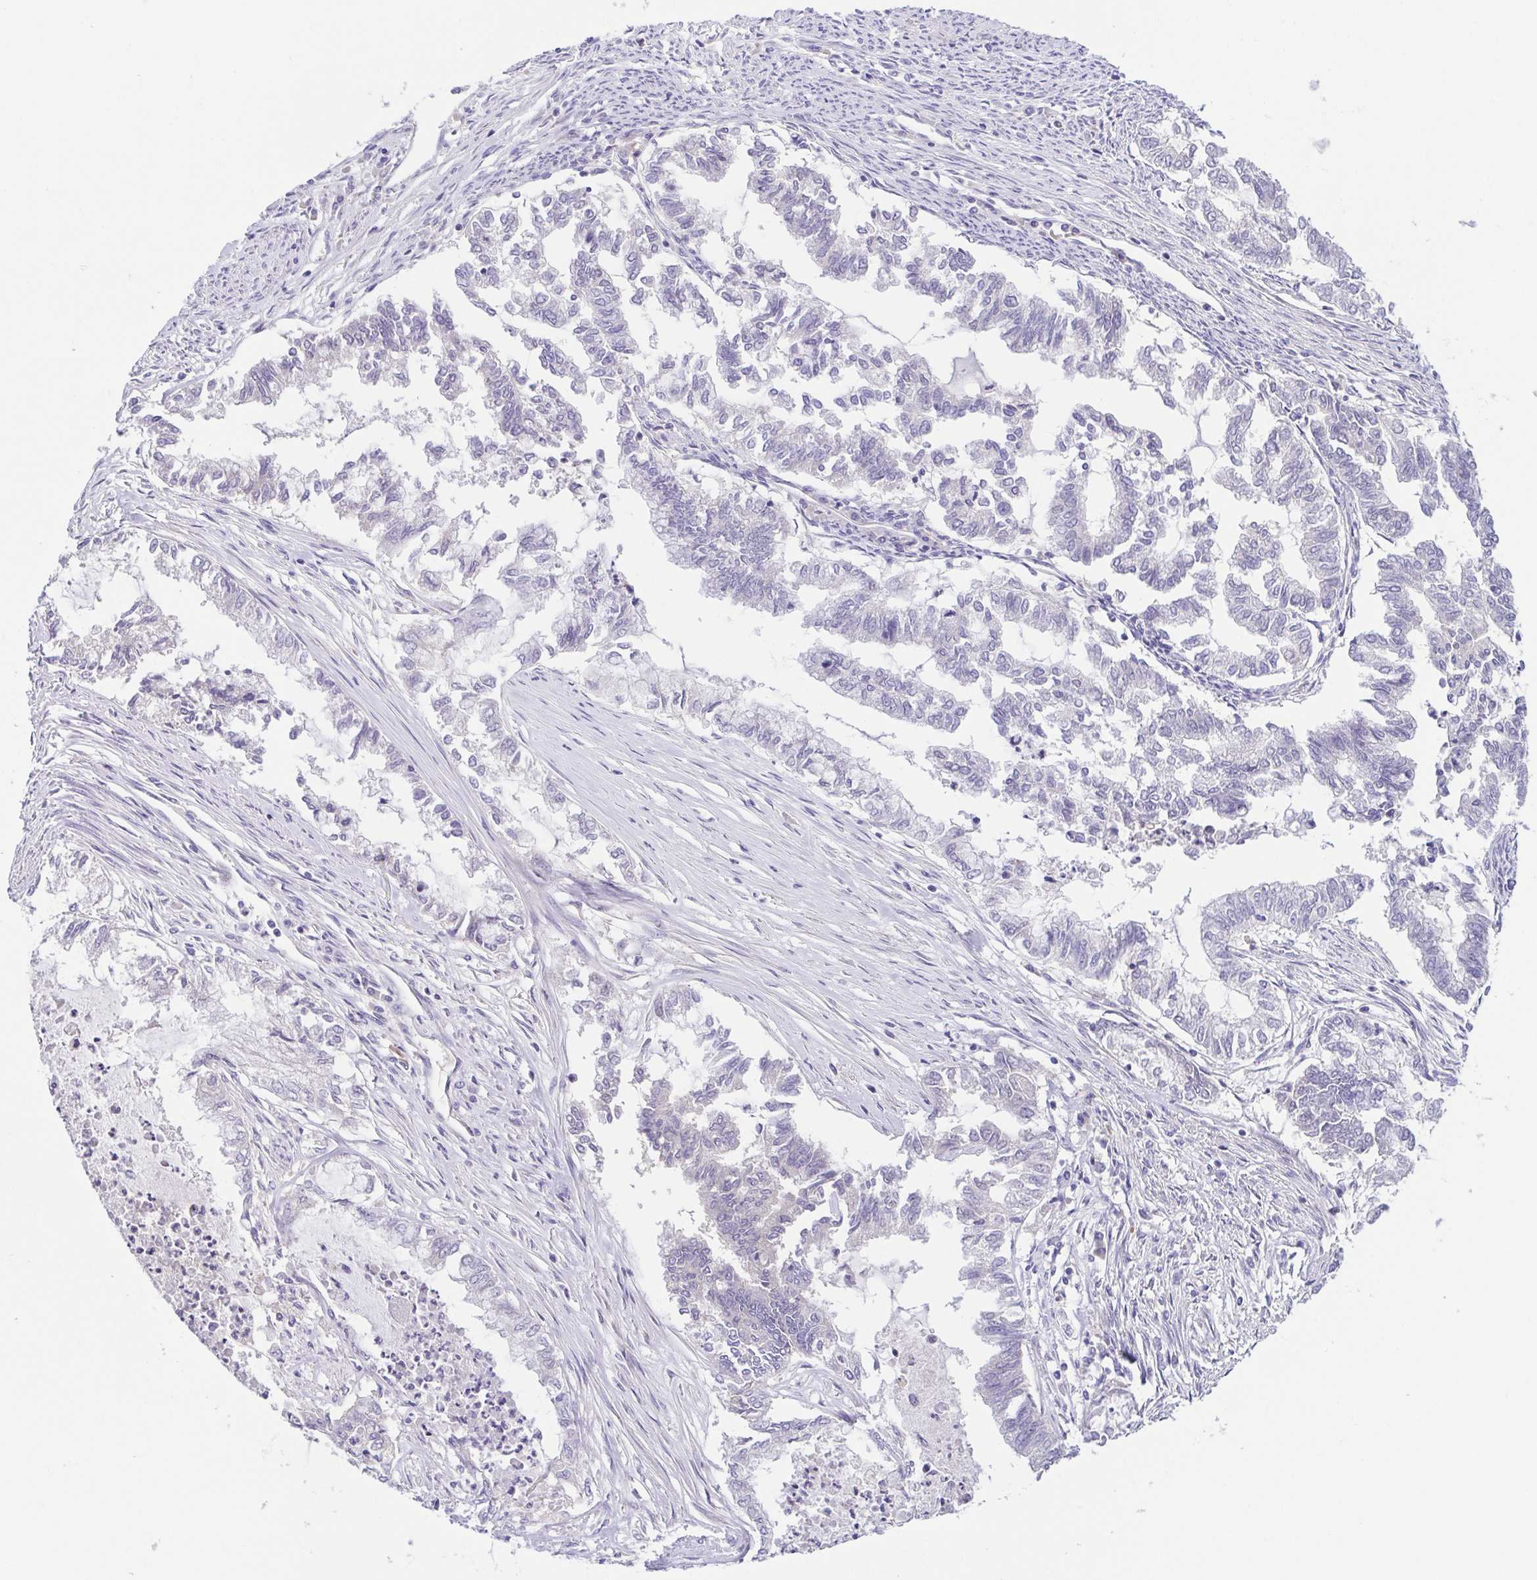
{"staining": {"intensity": "negative", "quantity": "none", "location": "none"}, "tissue": "endometrial cancer", "cell_type": "Tumor cells", "image_type": "cancer", "snomed": [{"axis": "morphology", "description": "Adenocarcinoma, NOS"}, {"axis": "topography", "description": "Endometrium"}], "caption": "A micrograph of human adenocarcinoma (endometrial) is negative for staining in tumor cells.", "gene": "A1BG", "patient": {"sex": "female", "age": 79}}